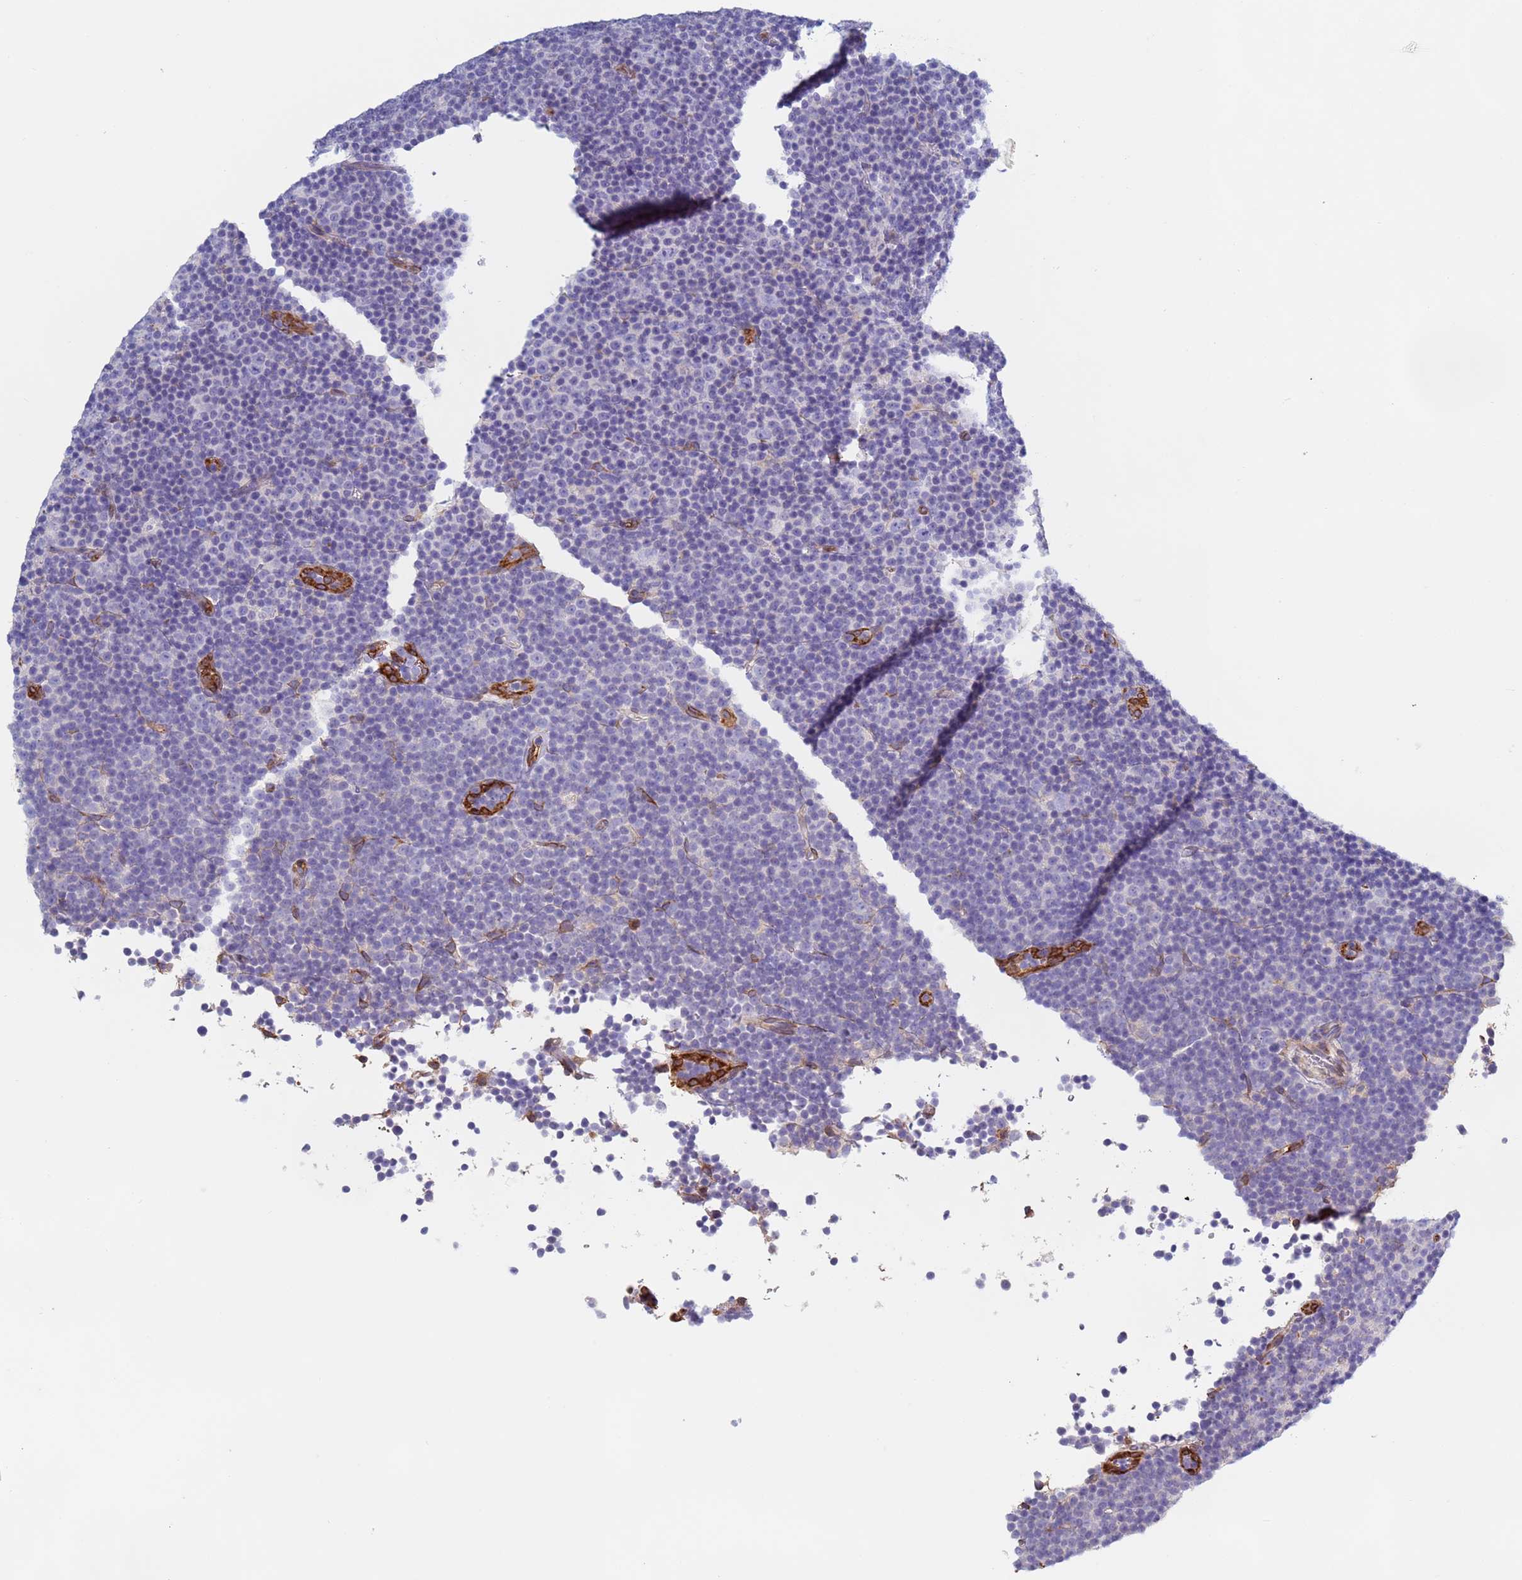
{"staining": {"intensity": "negative", "quantity": "none", "location": "none"}, "tissue": "lymphoma", "cell_type": "Tumor cells", "image_type": "cancer", "snomed": [{"axis": "morphology", "description": "Malignant lymphoma, non-Hodgkin's type, Low grade"}, {"axis": "topography", "description": "Lymph node"}], "caption": "Human lymphoma stained for a protein using IHC shows no staining in tumor cells.", "gene": "GDAP2", "patient": {"sex": "female", "age": 67}}